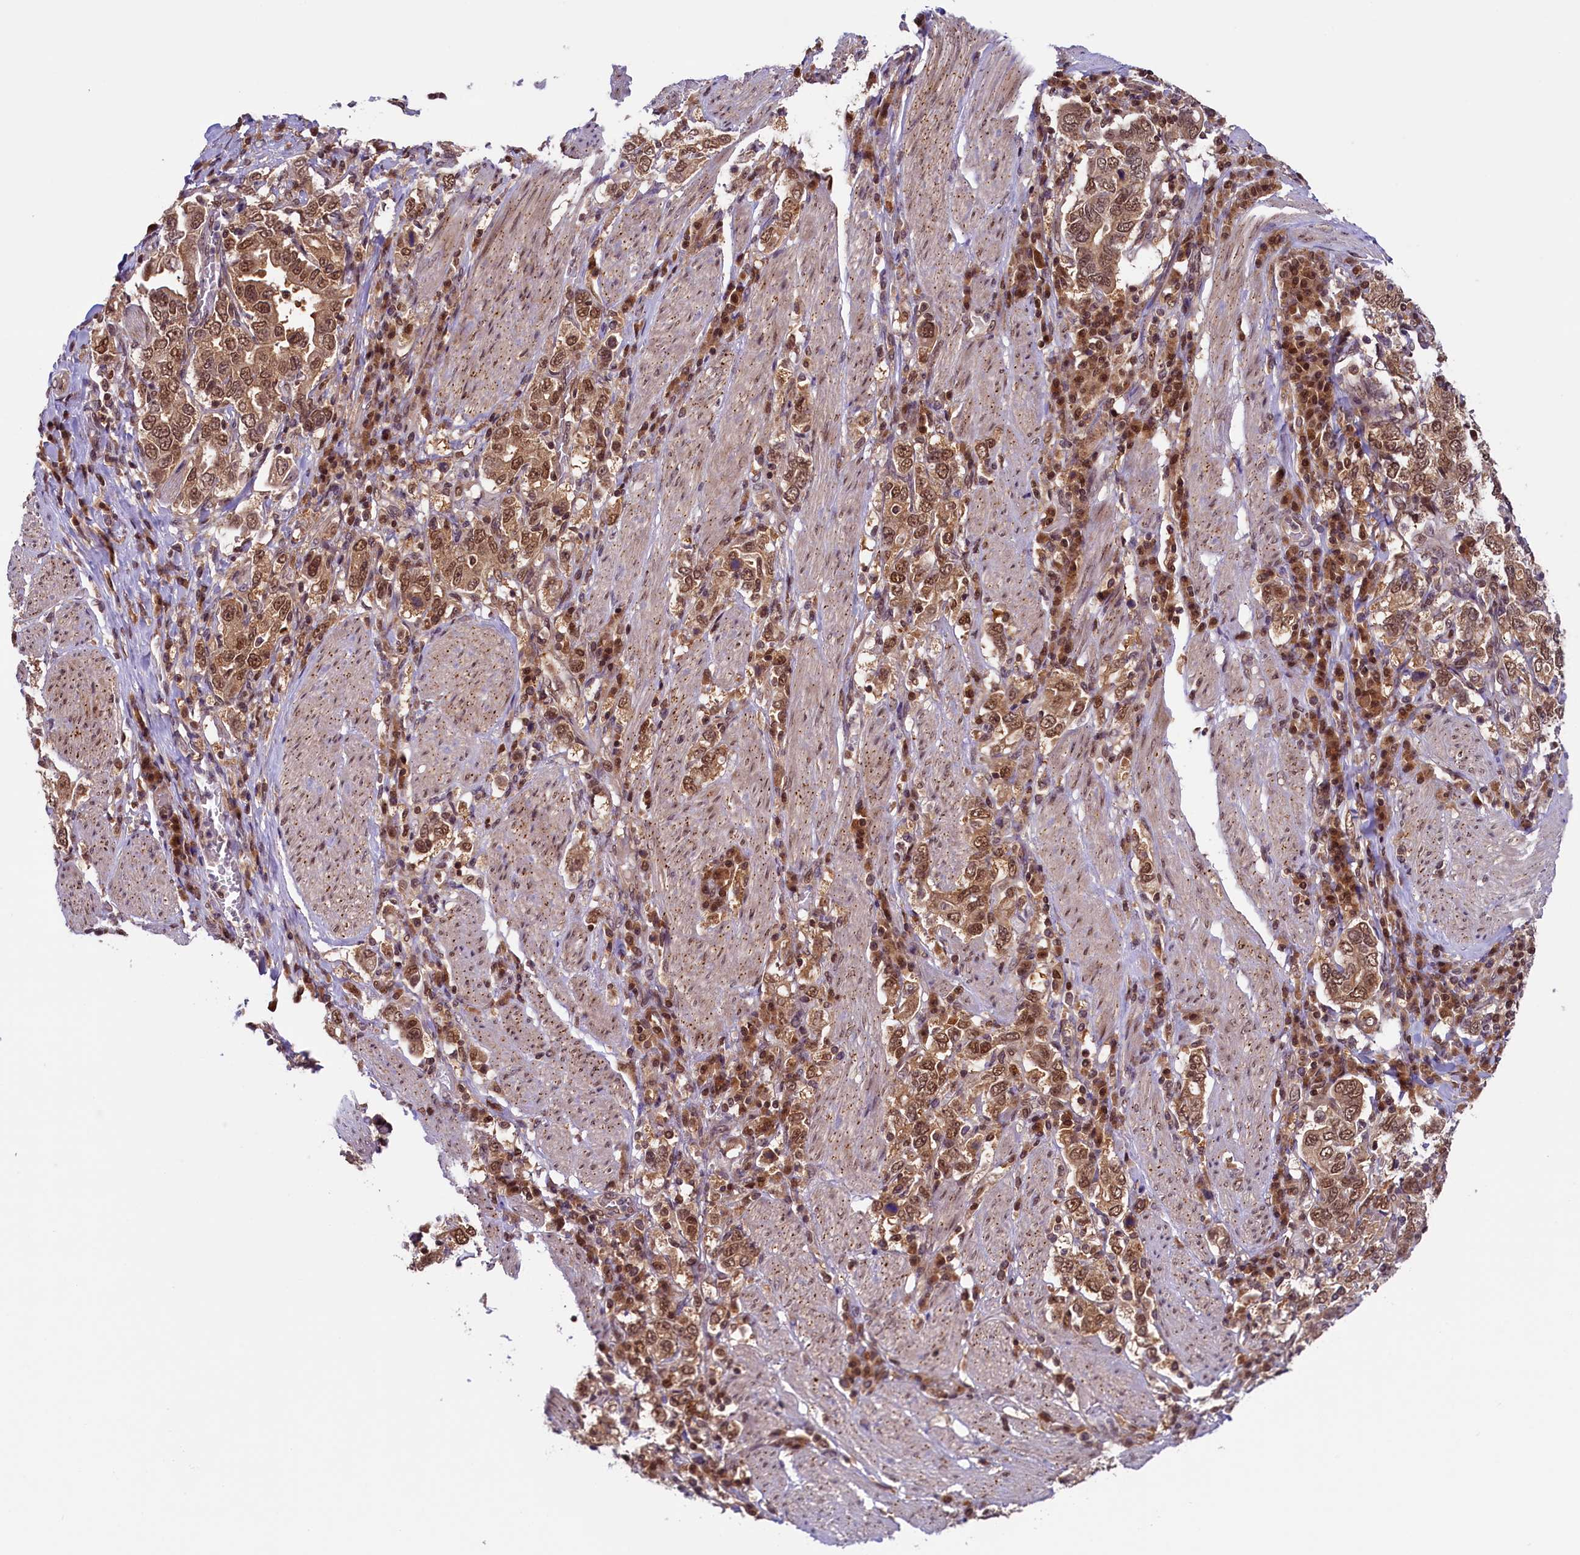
{"staining": {"intensity": "moderate", "quantity": ">75%", "location": "cytoplasmic/membranous,nuclear"}, "tissue": "stomach cancer", "cell_type": "Tumor cells", "image_type": "cancer", "snomed": [{"axis": "morphology", "description": "Adenocarcinoma, NOS"}, {"axis": "topography", "description": "Stomach, upper"}], "caption": "High-power microscopy captured an immunohistochemistry (IHC) photomicrograph of adenocarcinoma (stomach), revealing moderate cytoplasmic/membranous and nuclear positivity in about >75% of tumor cells.", "gene": "SLC7A6OS", "patient": {"sex": "male", "age": 62}}